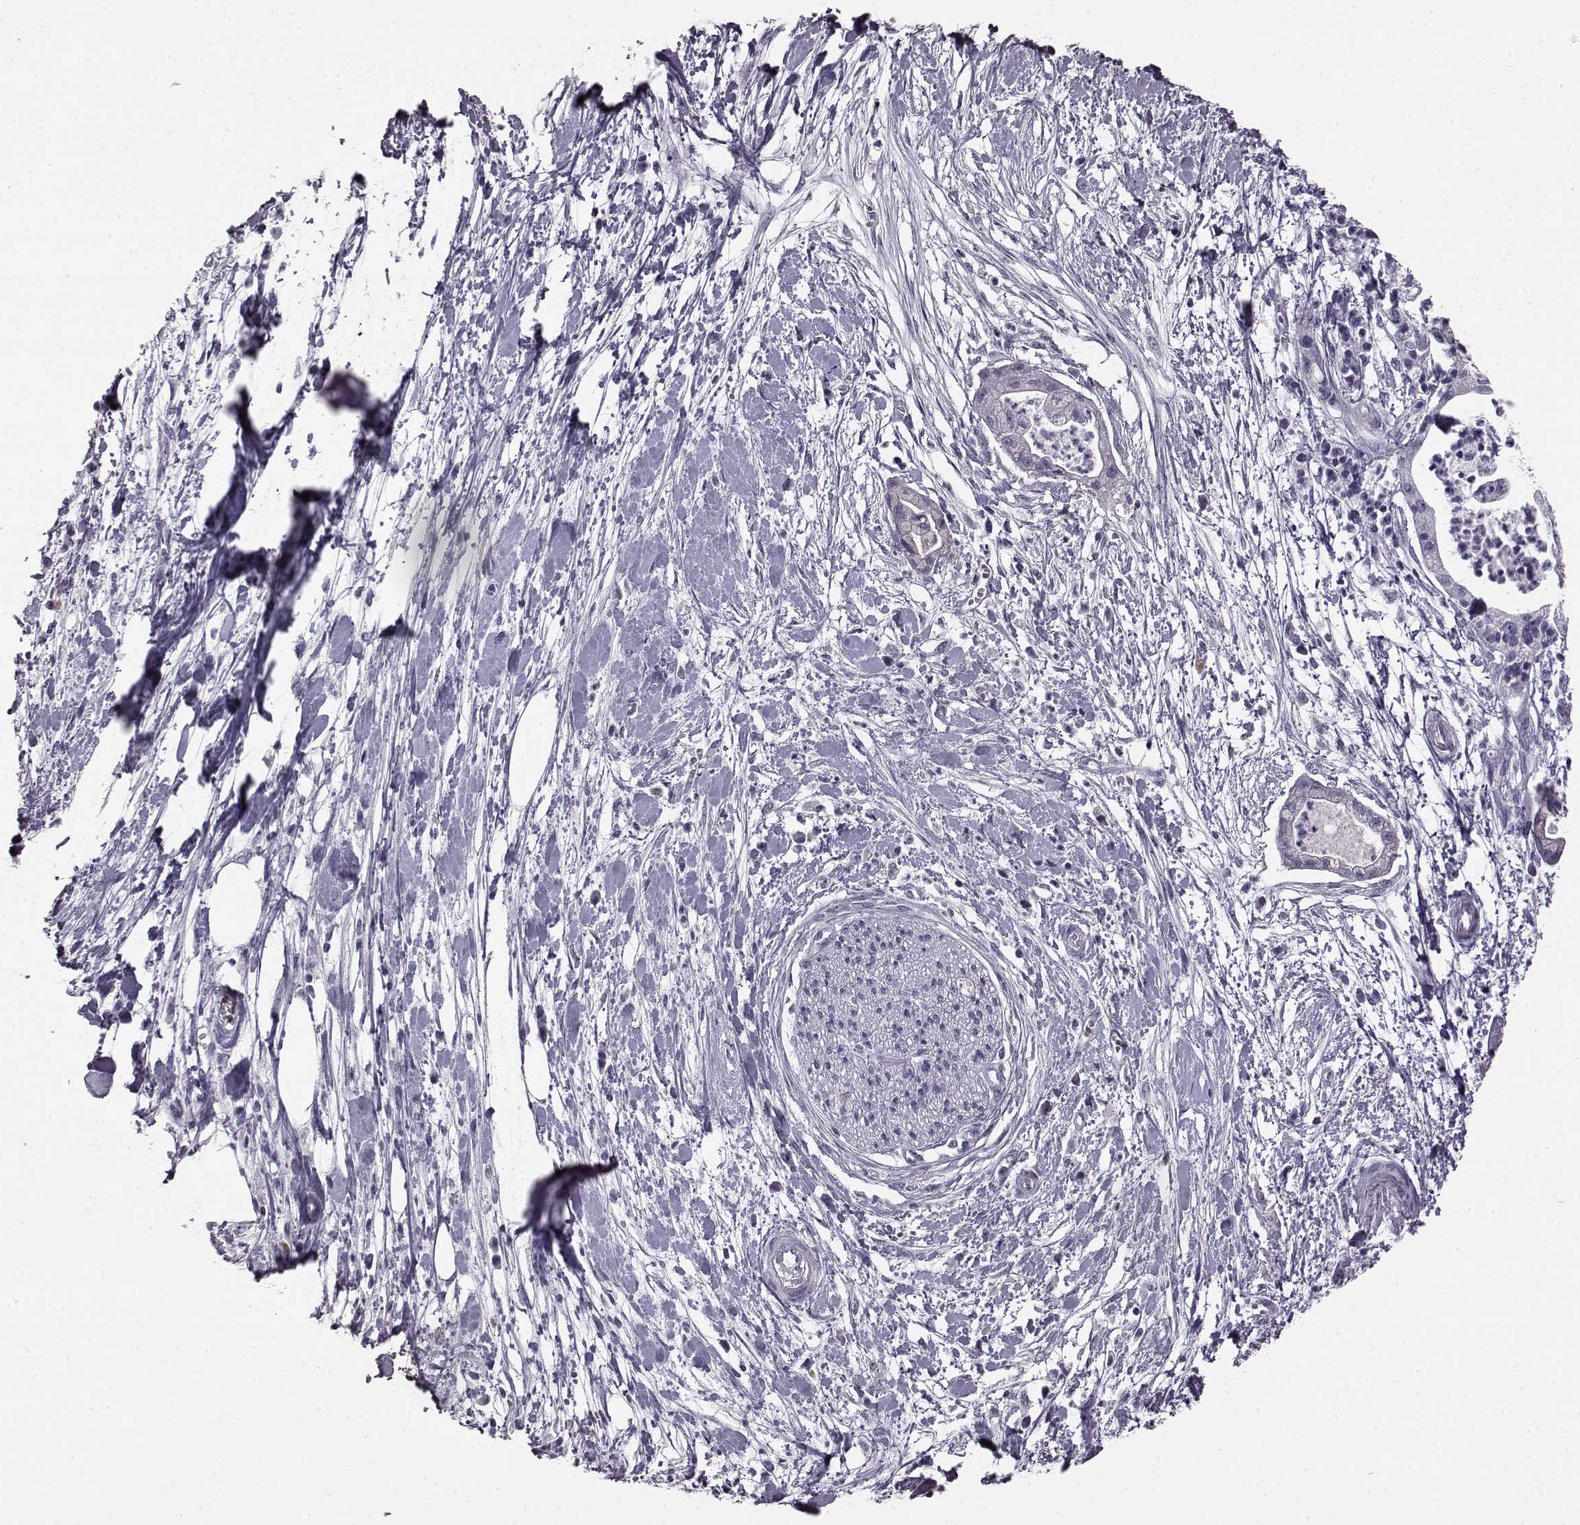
{"staining": {"intensity": "negative", "quantity": "none", "location": "none"}, "tissue": "pancreatic cancer", "cell_type": "Tumor cells", "image_type": "cancer", "snomed": [{"axis": "morphology", "description": "Normal tissue, NOS"}, {"axis": "morphology", "description": "Adenocarcinoma, NOS"}, {"axis": "topography", "description": "Lymph node"}, {"axis": "topography", "description": "Pancreas"}], "caption": "DAB (3,3'-diaminobenzidine) immunohistochemical staining of human pancreatic cancer reveals no significant expression in tumor cells.", "gene": "ODAD4", "patient": {"sex": "female", "age": 58}}